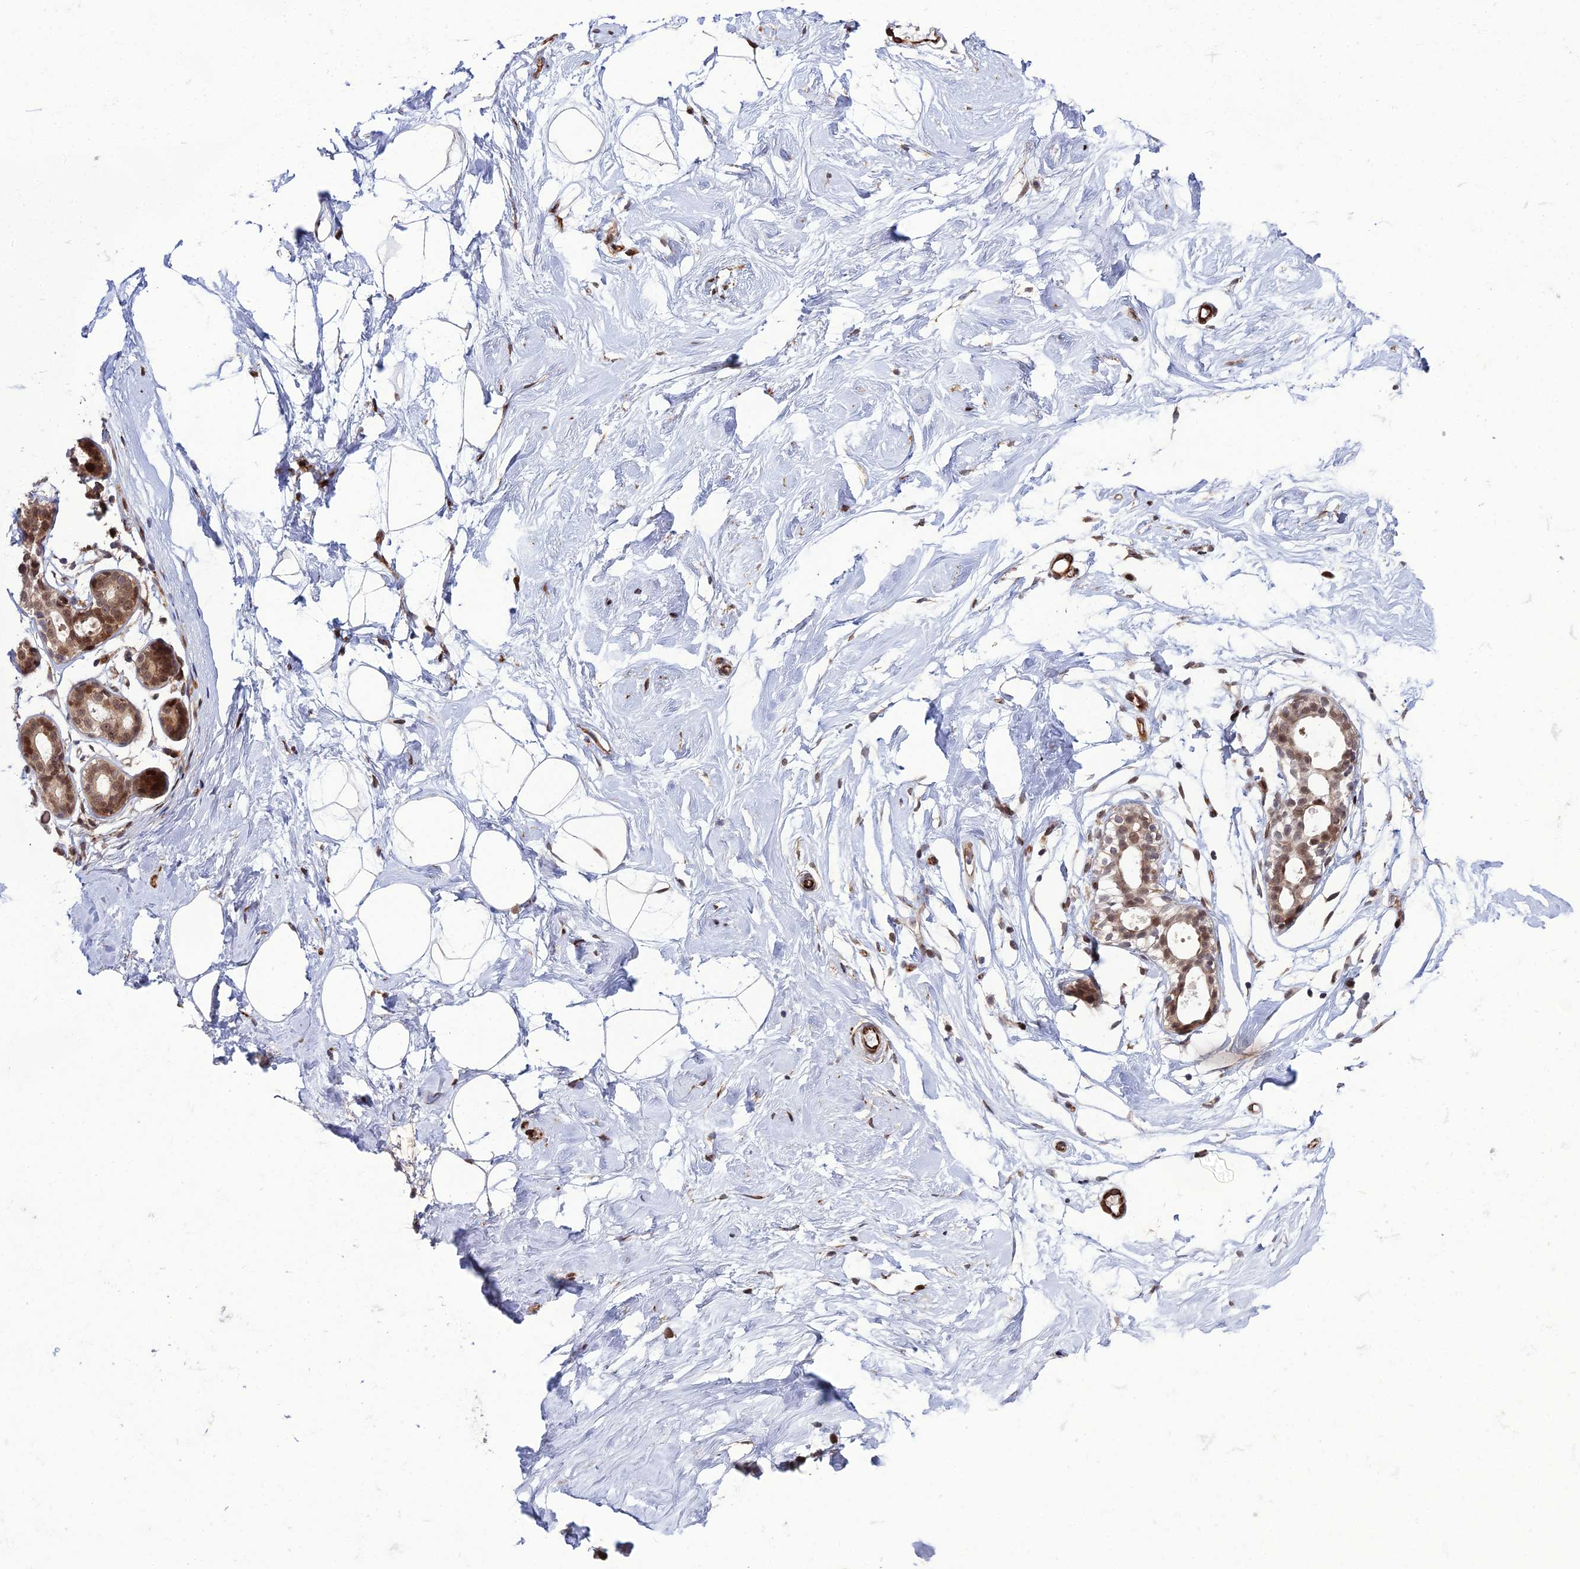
{"staining": {"intensity": "negative", "quantity": "none", "location": "none"}, "tissue": "breast", "cell_type": "Adipocytes", "image_type": "normal", "snomed": [{"axis": "morphology", "description": "Normal tissue, NOS"}, {"axis": "morphology", "description": "Adenoma, NOS"}, {"axis": "topography", "description": "Breast"}], "caption": "Human breast stained for a protein using immunohistochemistry (IHC) shows no staining in adipocytes.", "gene": "ZNF668", "patient": {"sex": "female", "age": 23}}